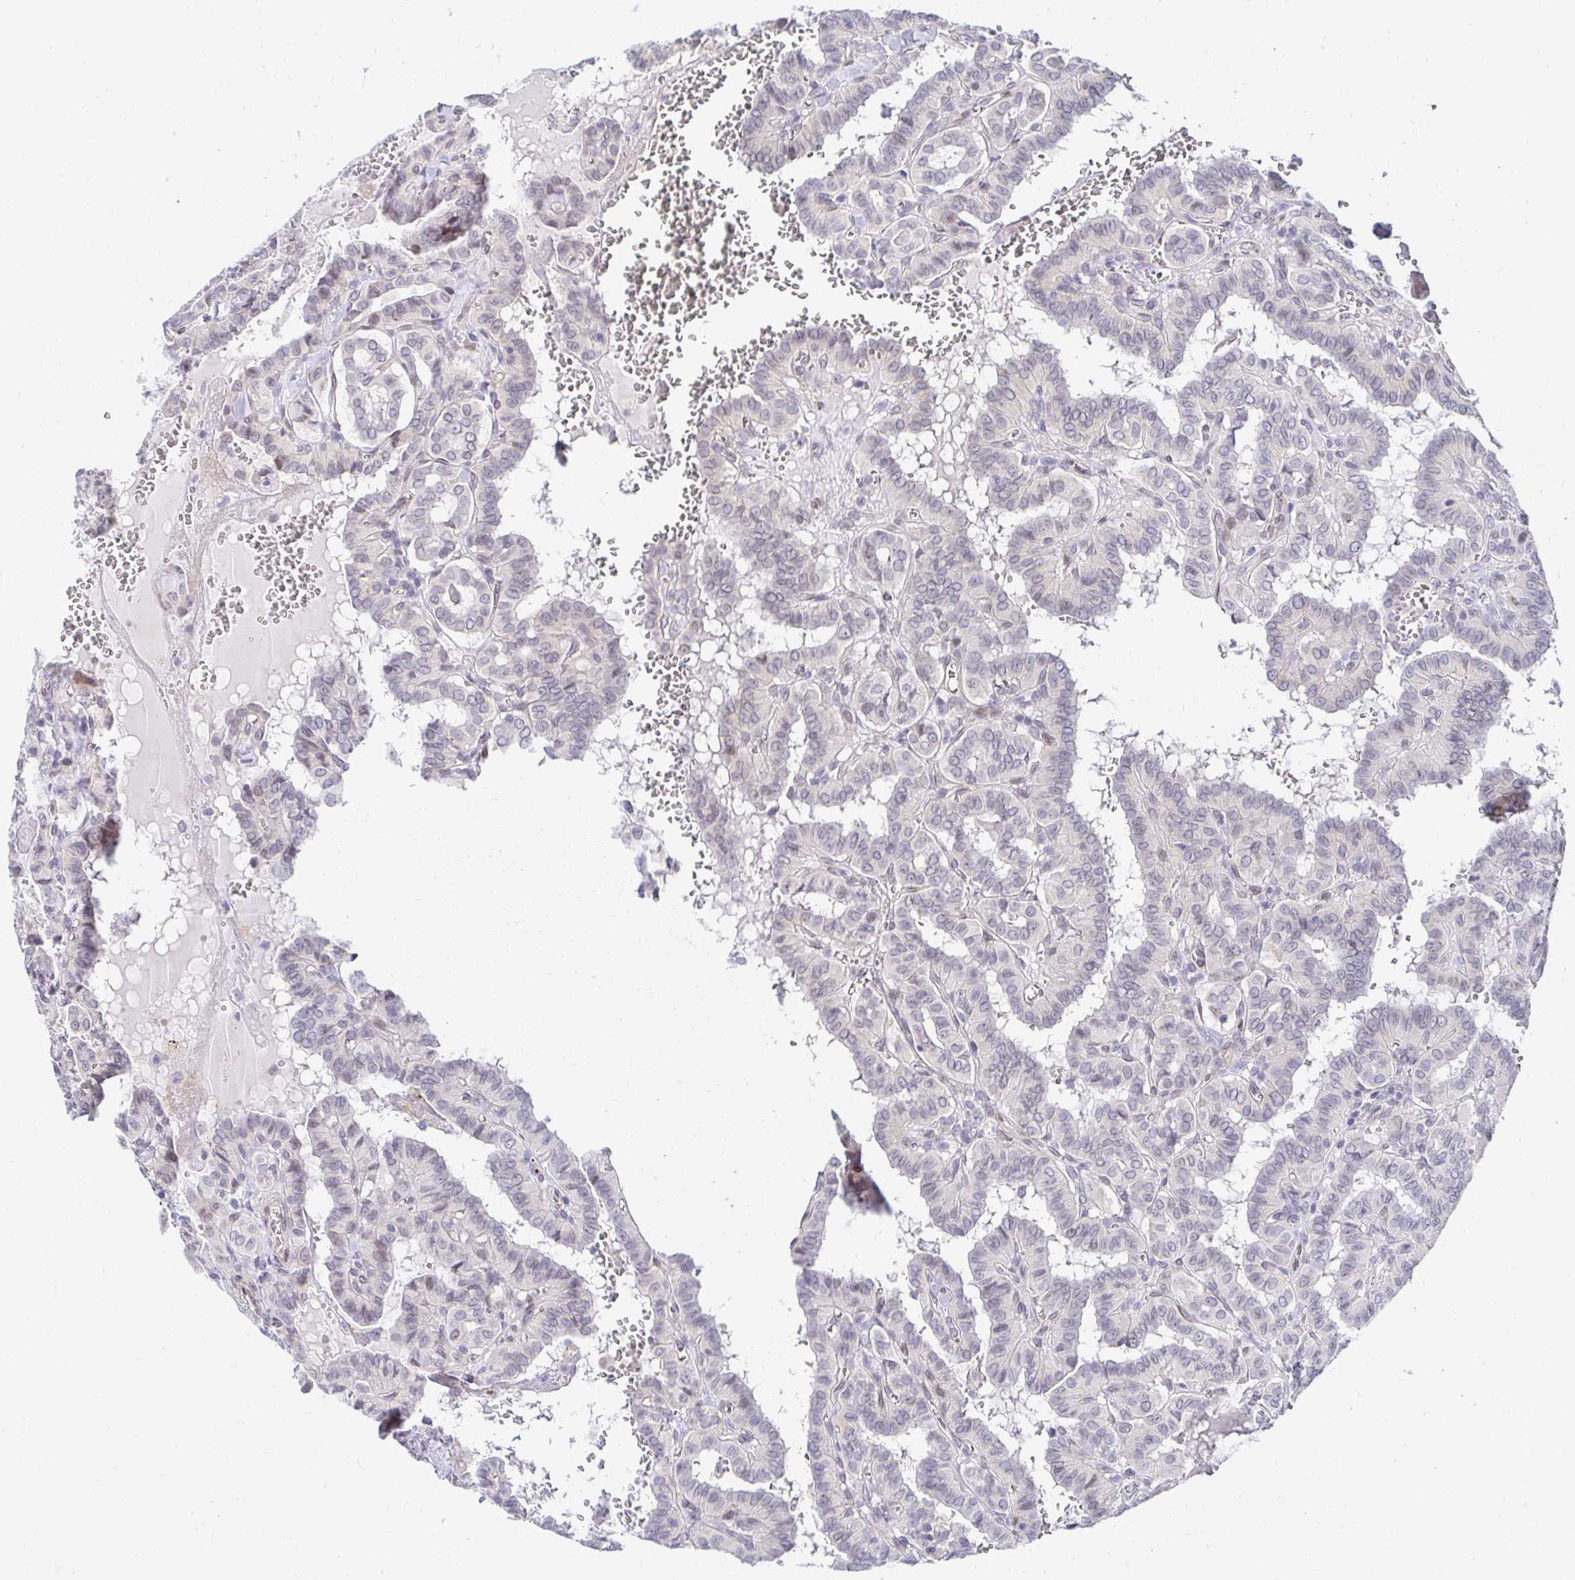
{"staining": {"intensity": "negative", "quantity": "none", "location": "none"}, "tissue": "thyroid cancer", "cell_type": "Tumor cells", "image_type": "cancer", "snomed": [{"axis": "morphology", "description": "Papillary adenocarcinoma, NOS"}, {"axis": "topography", "description": "Thyroid gland"}], "caption": "Immunohistochemistry (IHC) micrograph of neoplastic tissue: thyroid cancer (papillary adenocarcinoma) stained with DAB (3,3'-diaminobenzidine) shows no significant protein staining in tumor cells.", "gene": "AKAP14", "patient": {"sex": "female", "age": 21}}